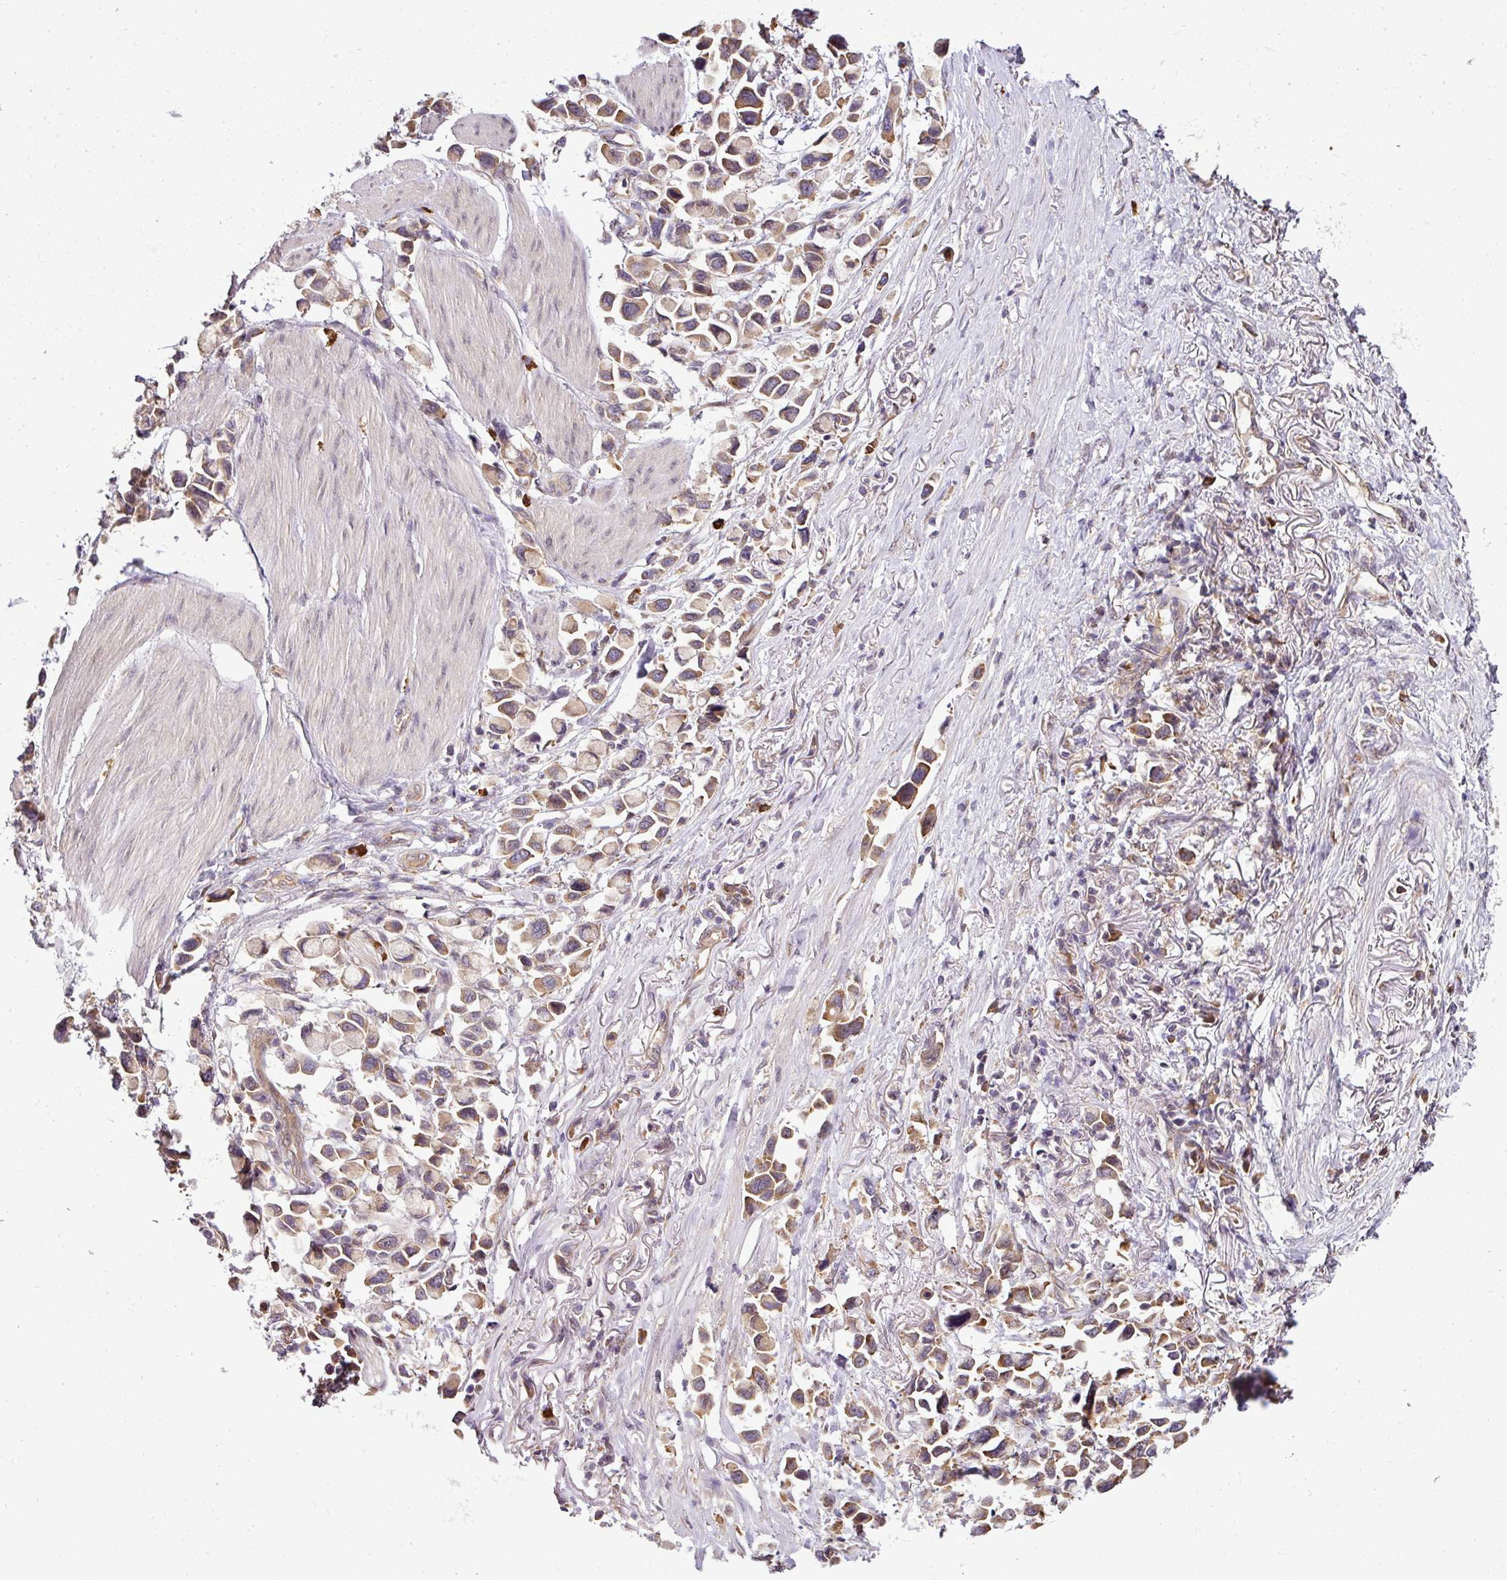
{"staining": {"intensity": "moderate", "quantity": ">75%", "location": "cytoplasmic/membranous"}, "tissue": "stomach cancer", "cell_type": "Tumor cells", "image_type": "cancer", "snomed": [{"axis": "morphology", "description": "Adenocarcinoma, NOS"}, {"axis": "topography", "description": "Stomach"}], "caption": "Protein analysis of stomach cancer tissue displays moderate cytoplasmic/membranous positivity in approximately >75% of tumor cells. (brown staining indicates protein expression, while blue staining denotes nuclei).", "gene": "RBM4B", "patient": {"sex": "female", "age": 81}}